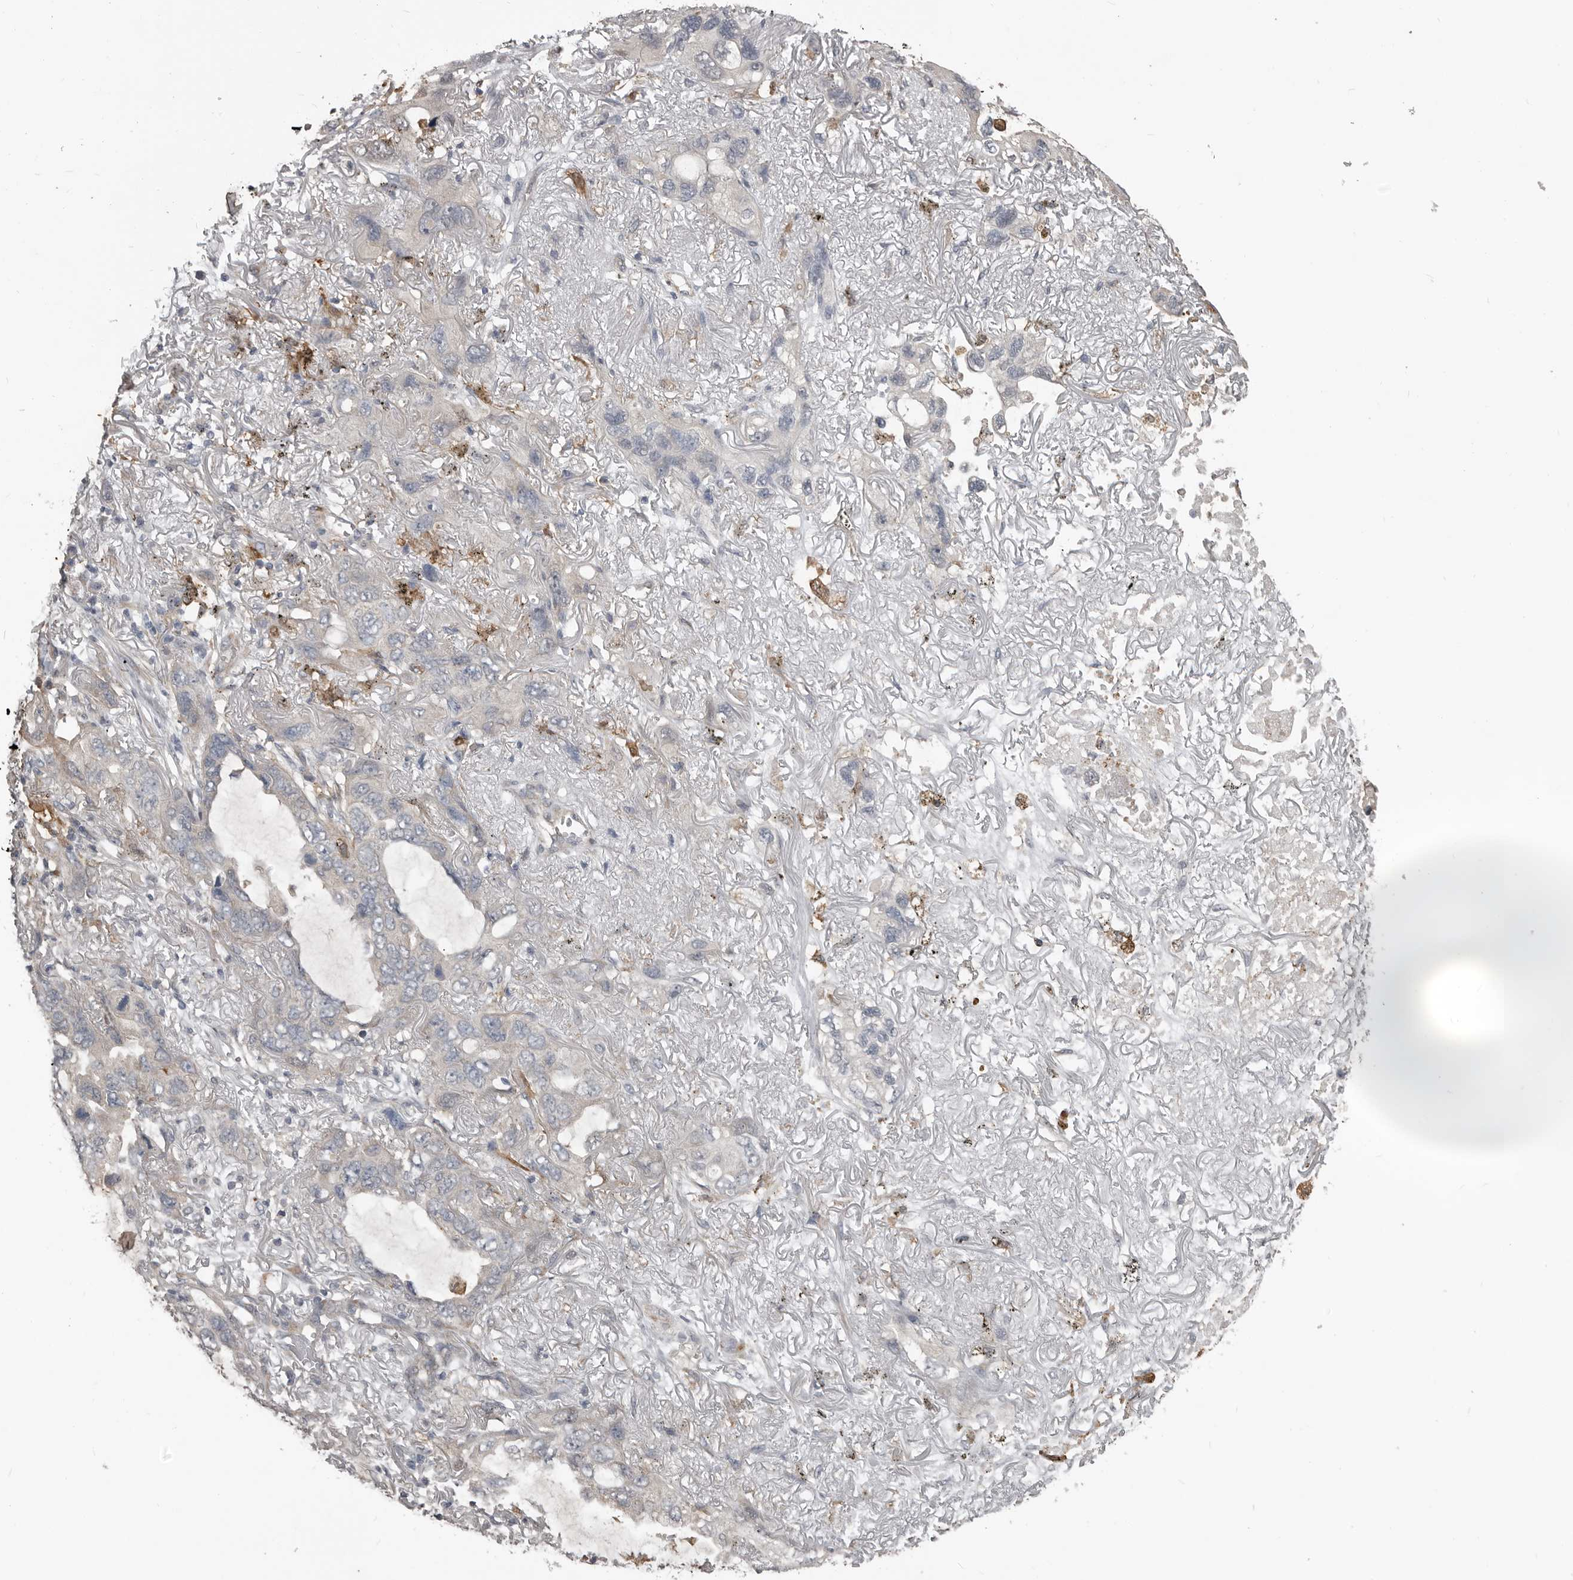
{"staining": {"intensity": "negative", "quantity": "none", "location": "none"}, "tissue": "lung cancer", "cell_type": "Tumor cells", "image_type": "cancer", "snomed": [{"axis": "morphology", "description": "Squamous cell carcinoma, NOS"}, {"axis": "topography", "description": "Lung"}], "caption": "A micrograph of lung cancer (squamous cell carcinoma) stained for a protein displays no brown staining in tumor cells.", "gene": "KCNJ8", "patient": {"sex": "female", "age": 73}}